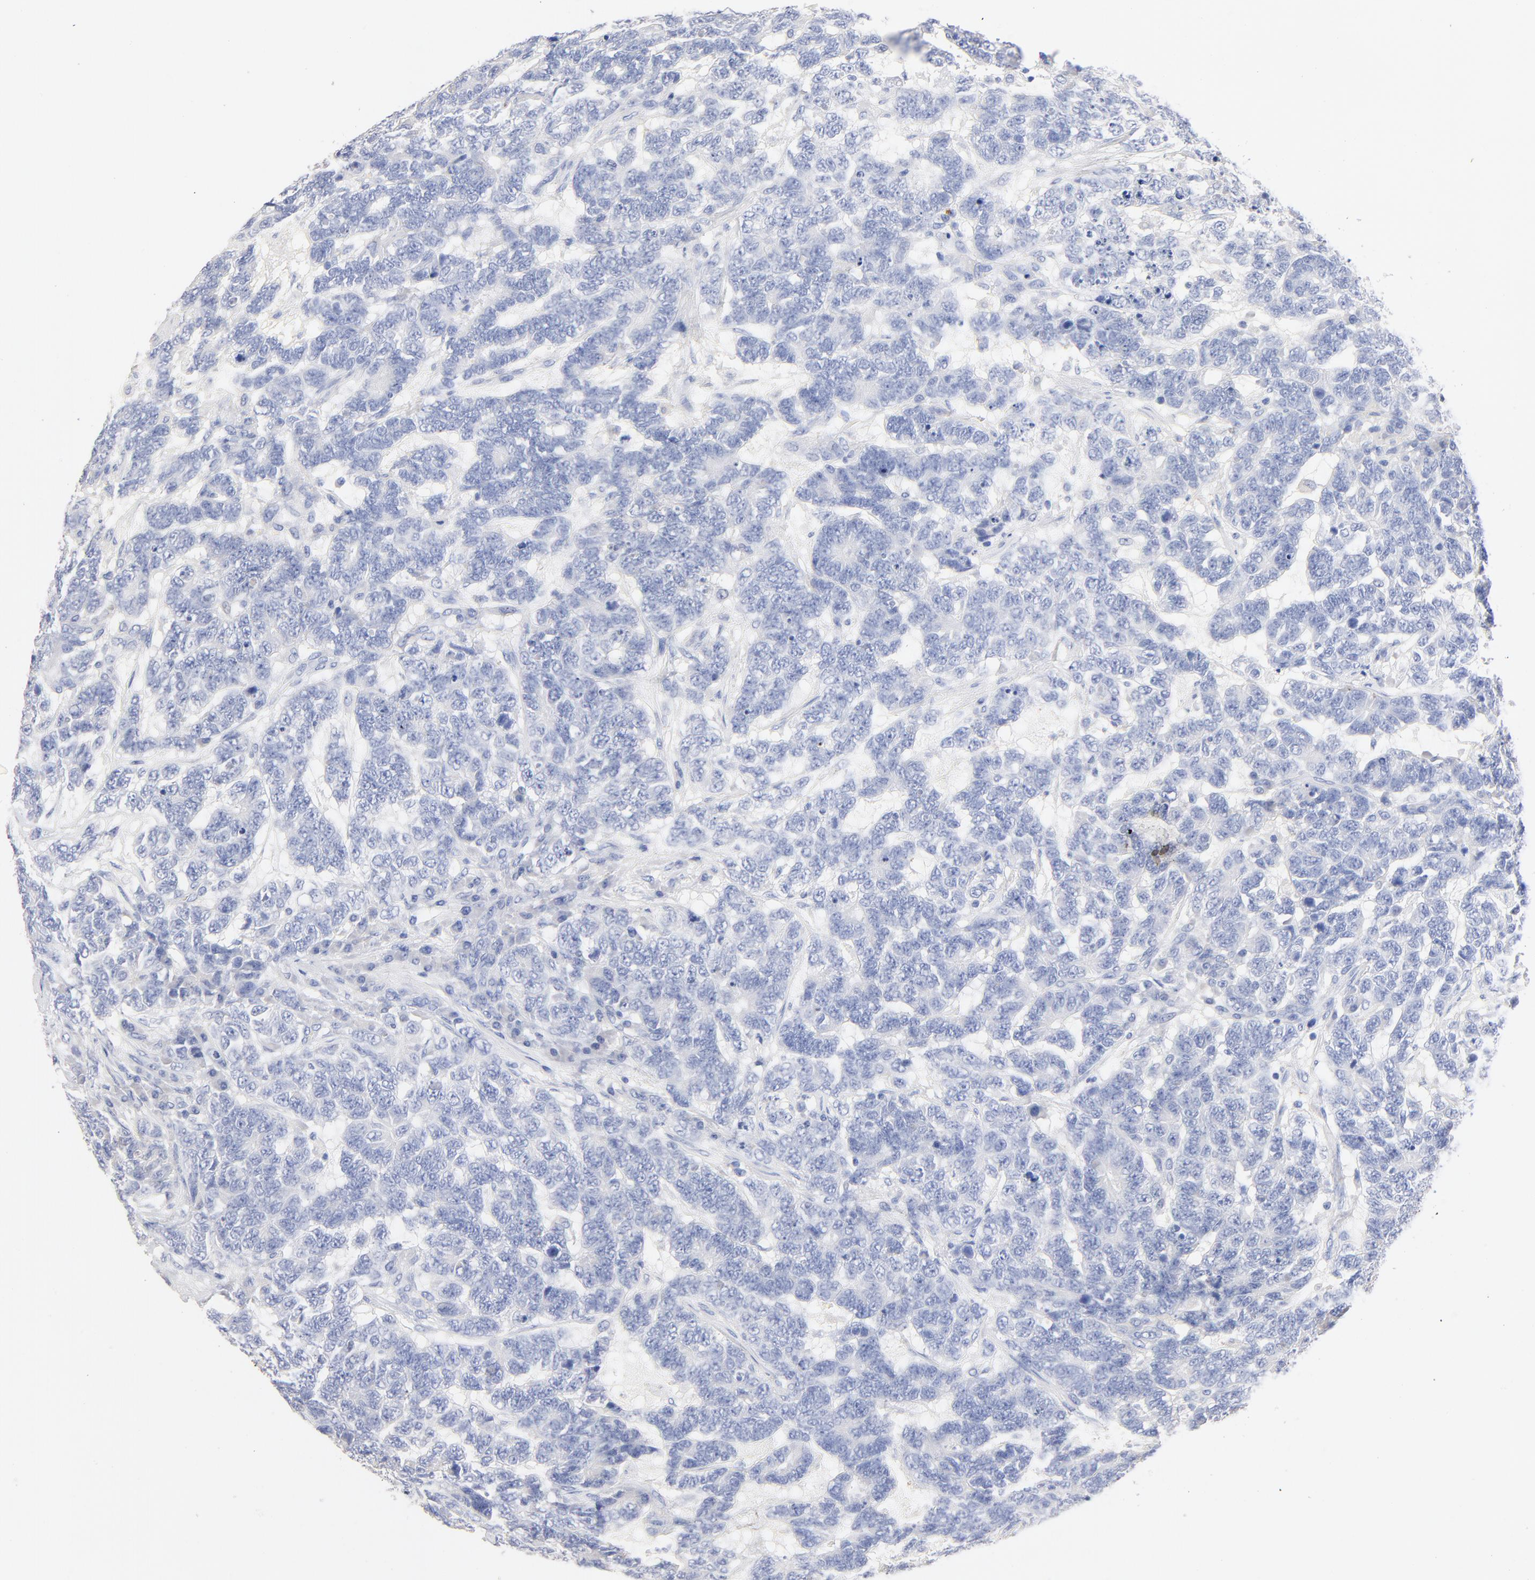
{"staining": {"intensity": "negative", "quantity": "none", "location": "none"}, "tissue": "testis cancer", "cell_type": "Tumor cells", "image_type": "cancer", "snomed": [{"axis": "morphology", "description": "Carcinoma, Embryonal, NOS"}, {"axis": "topography", "description": "Testis"}], "caption": "Tumor cells show no significant expression in testis cancer (embryonal carcinoma).", "gene": "CPS1", "patient": {"sex": "male", "age": 26}}